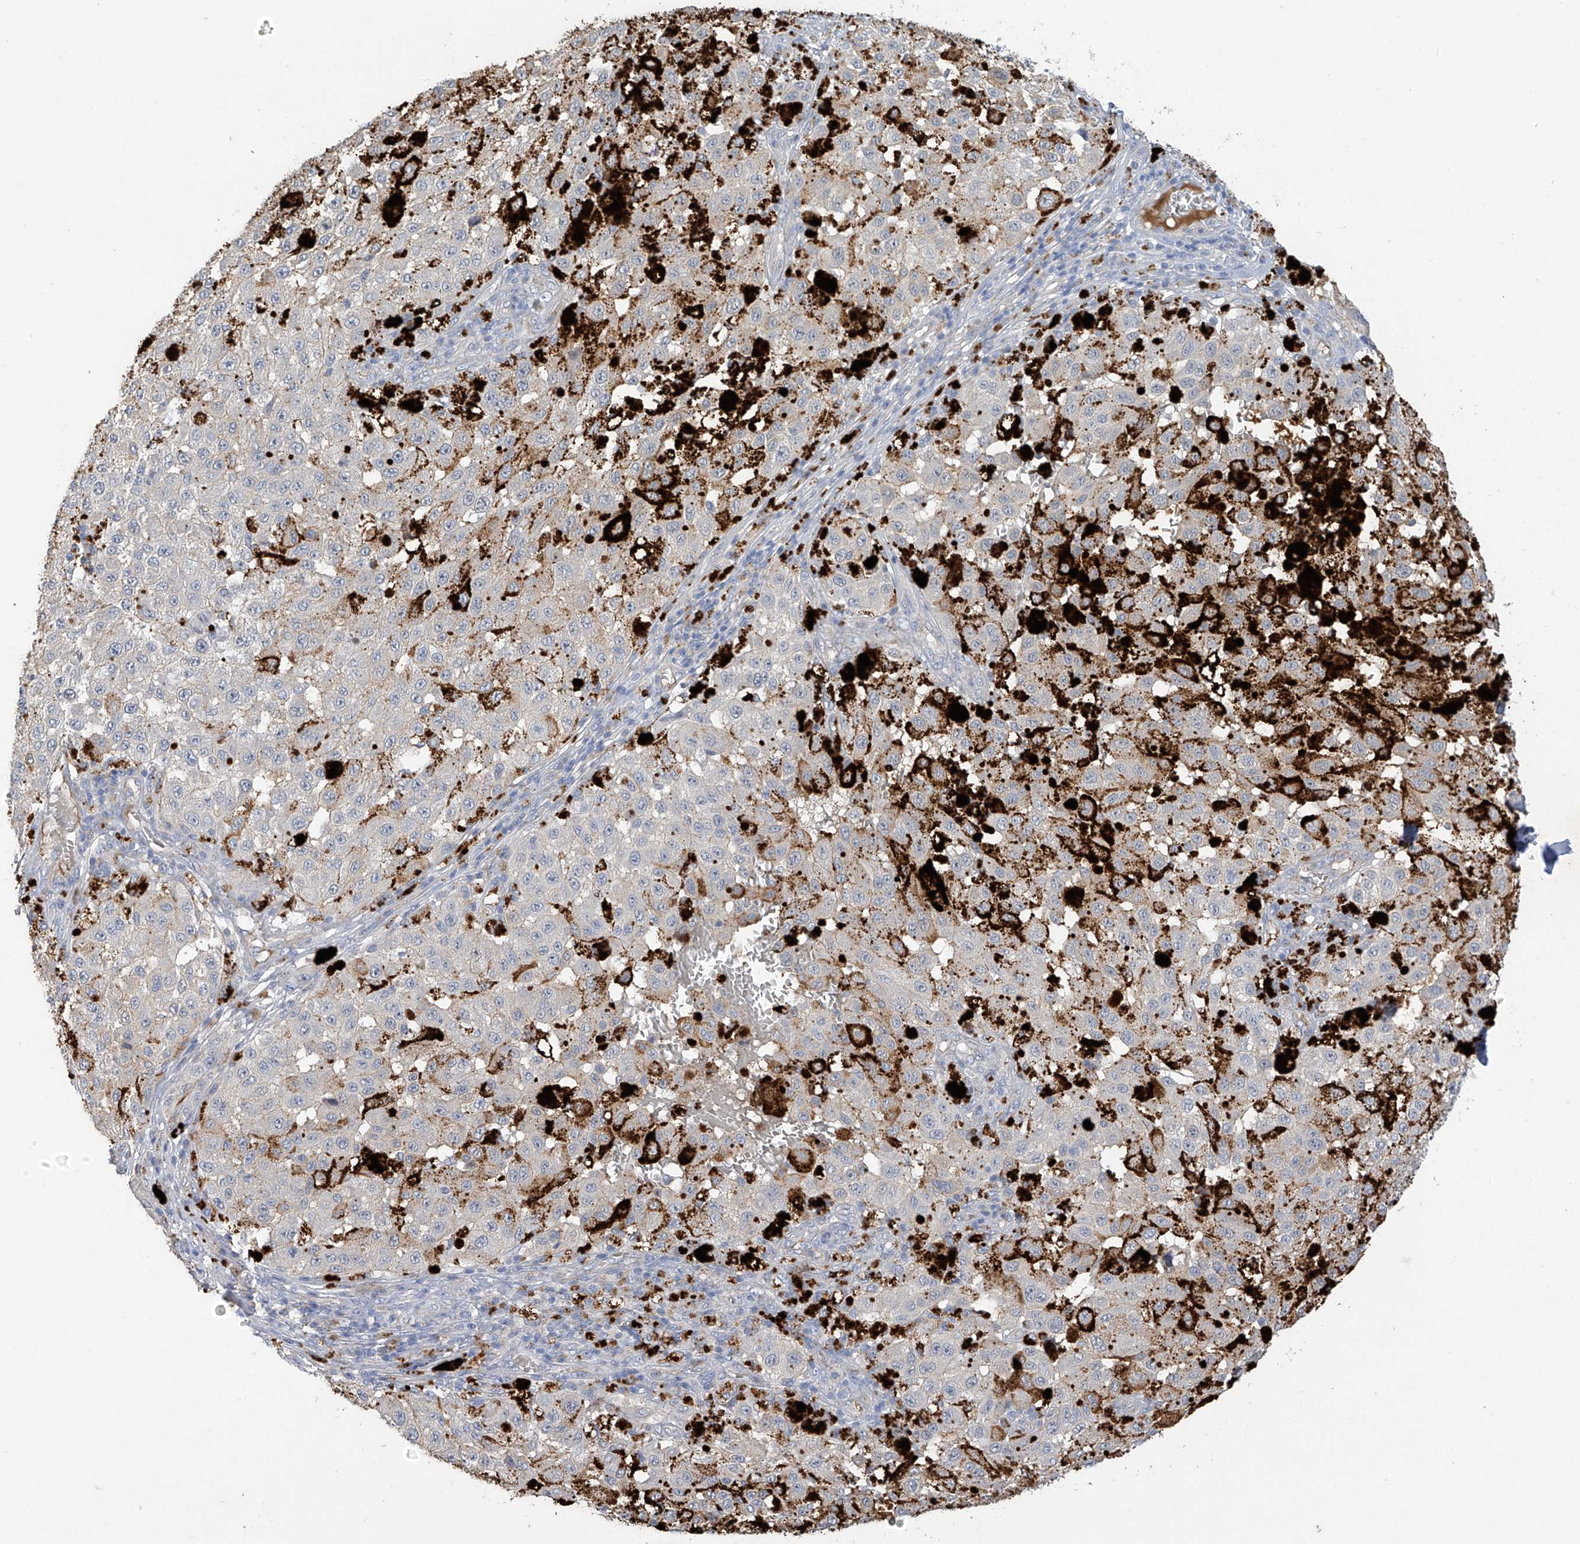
{"staining": {"intensity": "negative", "quantity": "none", "location": "none"}, "tissue": "melanoma", "cell_type": "Tumor cells", "image_type": "cancer", "snomed": [{"axis": "morphology", "description": "Malignant melanoma, NOS"}, {"axis": "topography", "description": "Skin"}], "caption": "There is no significant expression in tumor cells of malignant melanoma.", "gene": "PRSS12", "patient": {"sex": "female", "age": 64}}